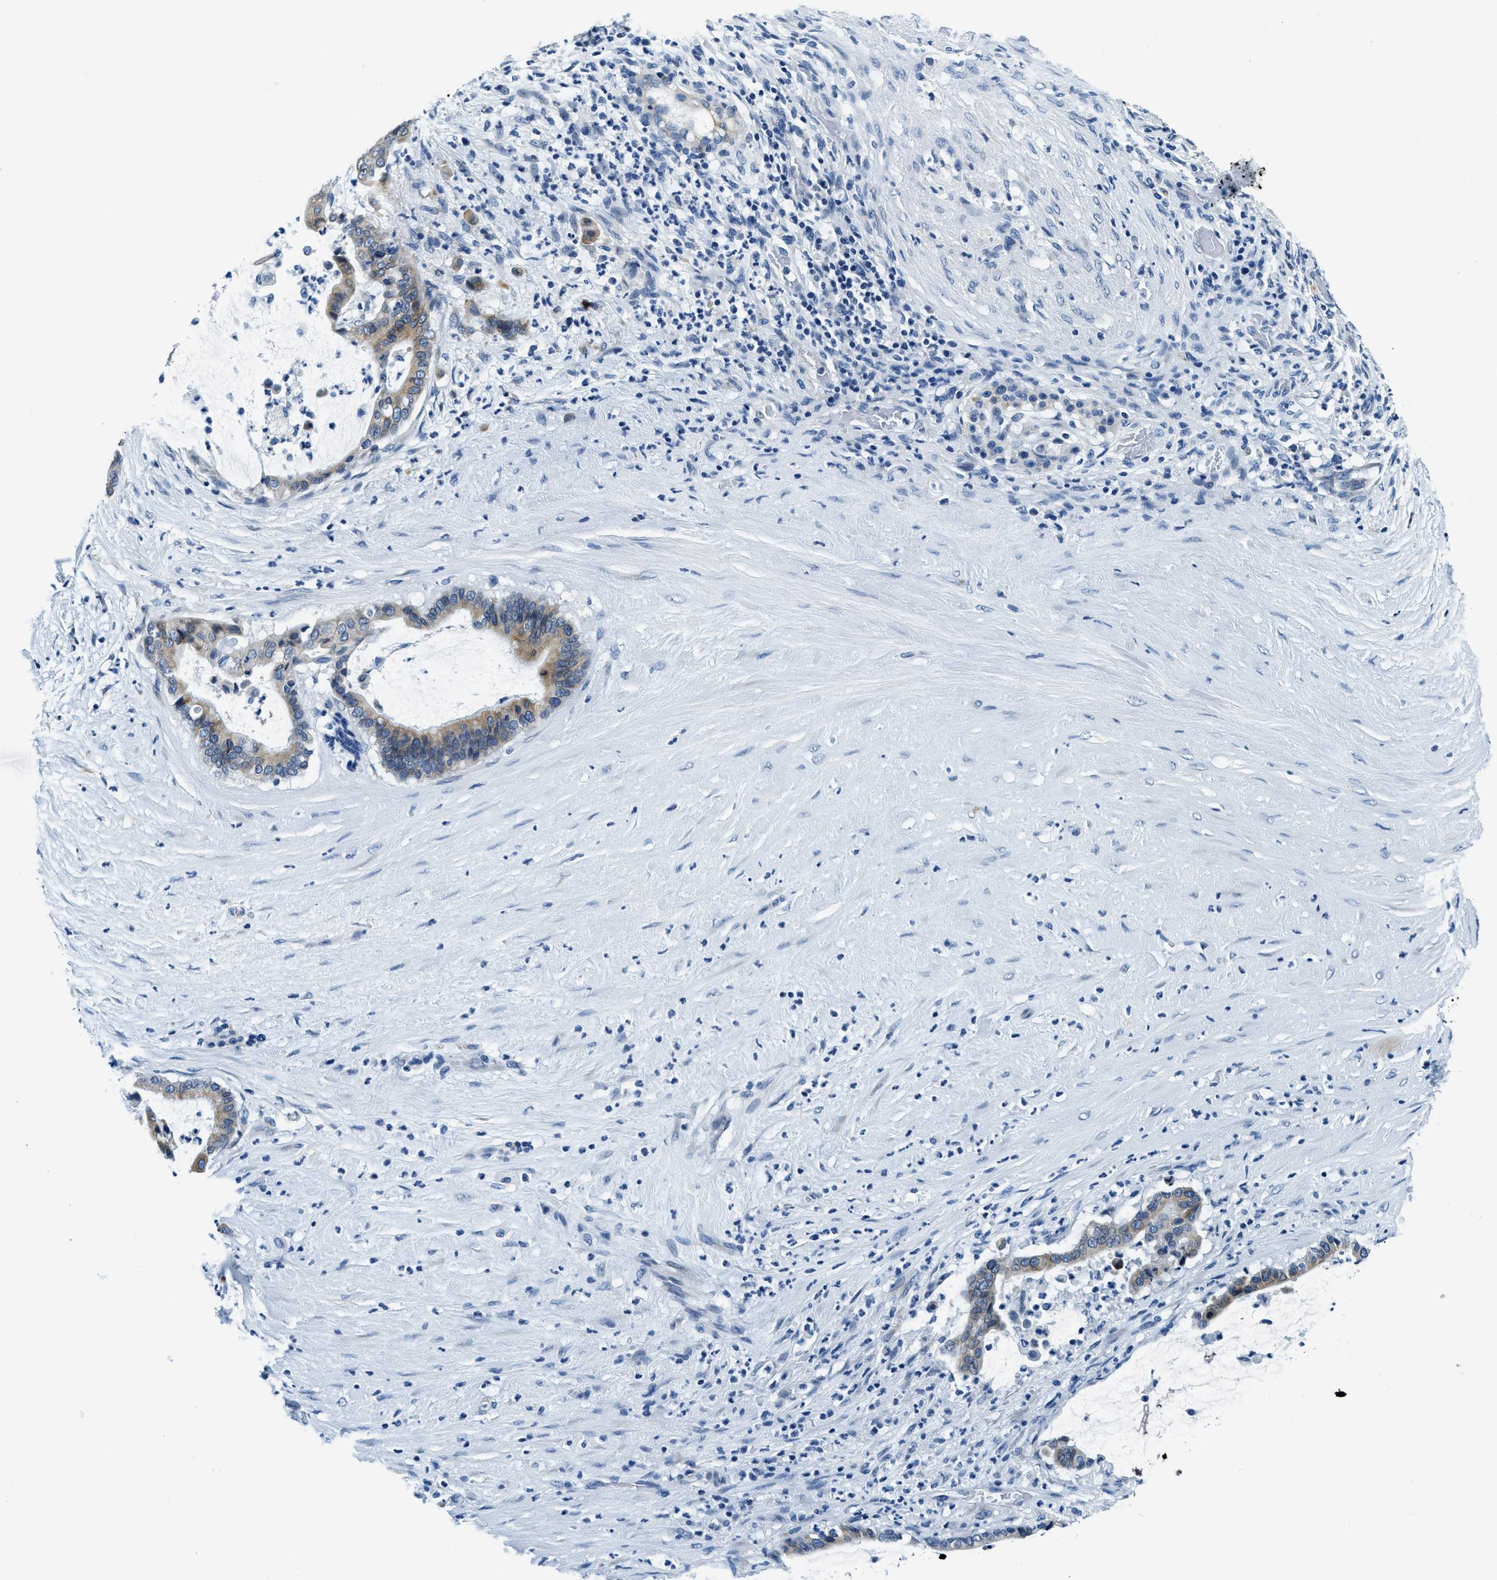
{"staining": {"intensity": "moderate", "quantity": ">75%", "location": "cytoplasmic/membranous"}, "tissue": "pancreatic cancer", "cell_type": "Tumor cells", "image_type": "cancer", "snomed": [{"axis": "morphology", "description": "Adenocarcinoma, NOS"}, {"axis": "topography", "description": "Pancreas"}], "caption": "Approximately >75% of tumor cells in pancreatic cancer (adenocarcinoma) exhibit moderate cytoplasmic/membranous protein positivity as visualized by brown immunohistochemical staining.", "gene": "UBAC2", "patient": {"sex": "male", "age": 41}}